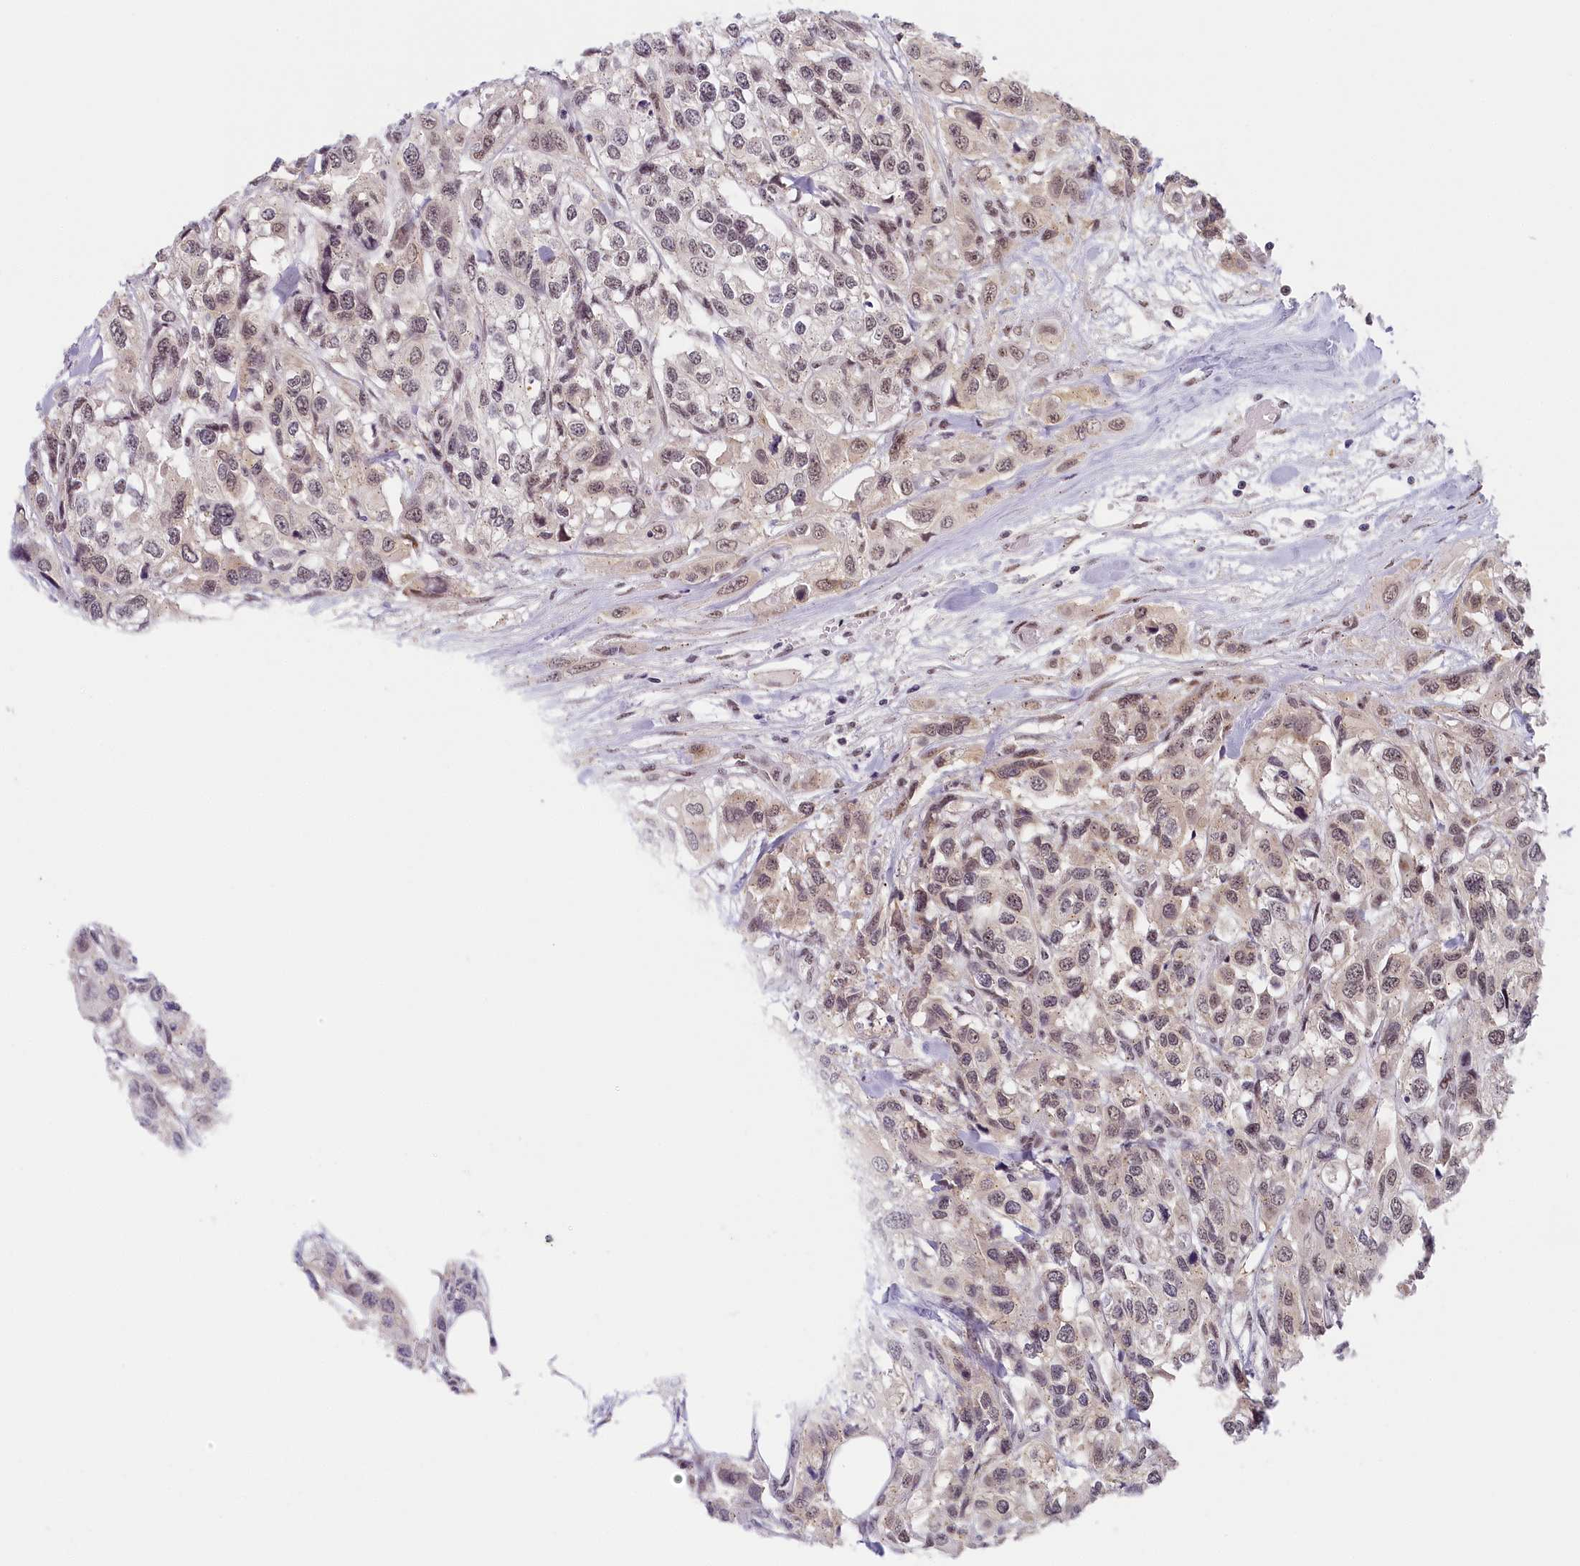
{"staining": {"intensity": "weak", "quantity": "25%-75%", "location": "nuclear"}, "tissue": "urothelial cancer", "cell_type": "Tumor cells", "image_type": "cancer", "snomed": [{"axis": "morphology", "description": "Urothelial carcinoma, High grade"}, {"axis": "topography", "description": "Urinary bladder"}], "caption": "DAB (3,3'-diaminobenzidine) immunohistochemical staining of high-grade urothelial carcinoma shows weak nuclear protein staining in approximately 25%-75% of tumor cells.", "gene": "SEC31B", "patient": {"sex": "male", "age": 67}}